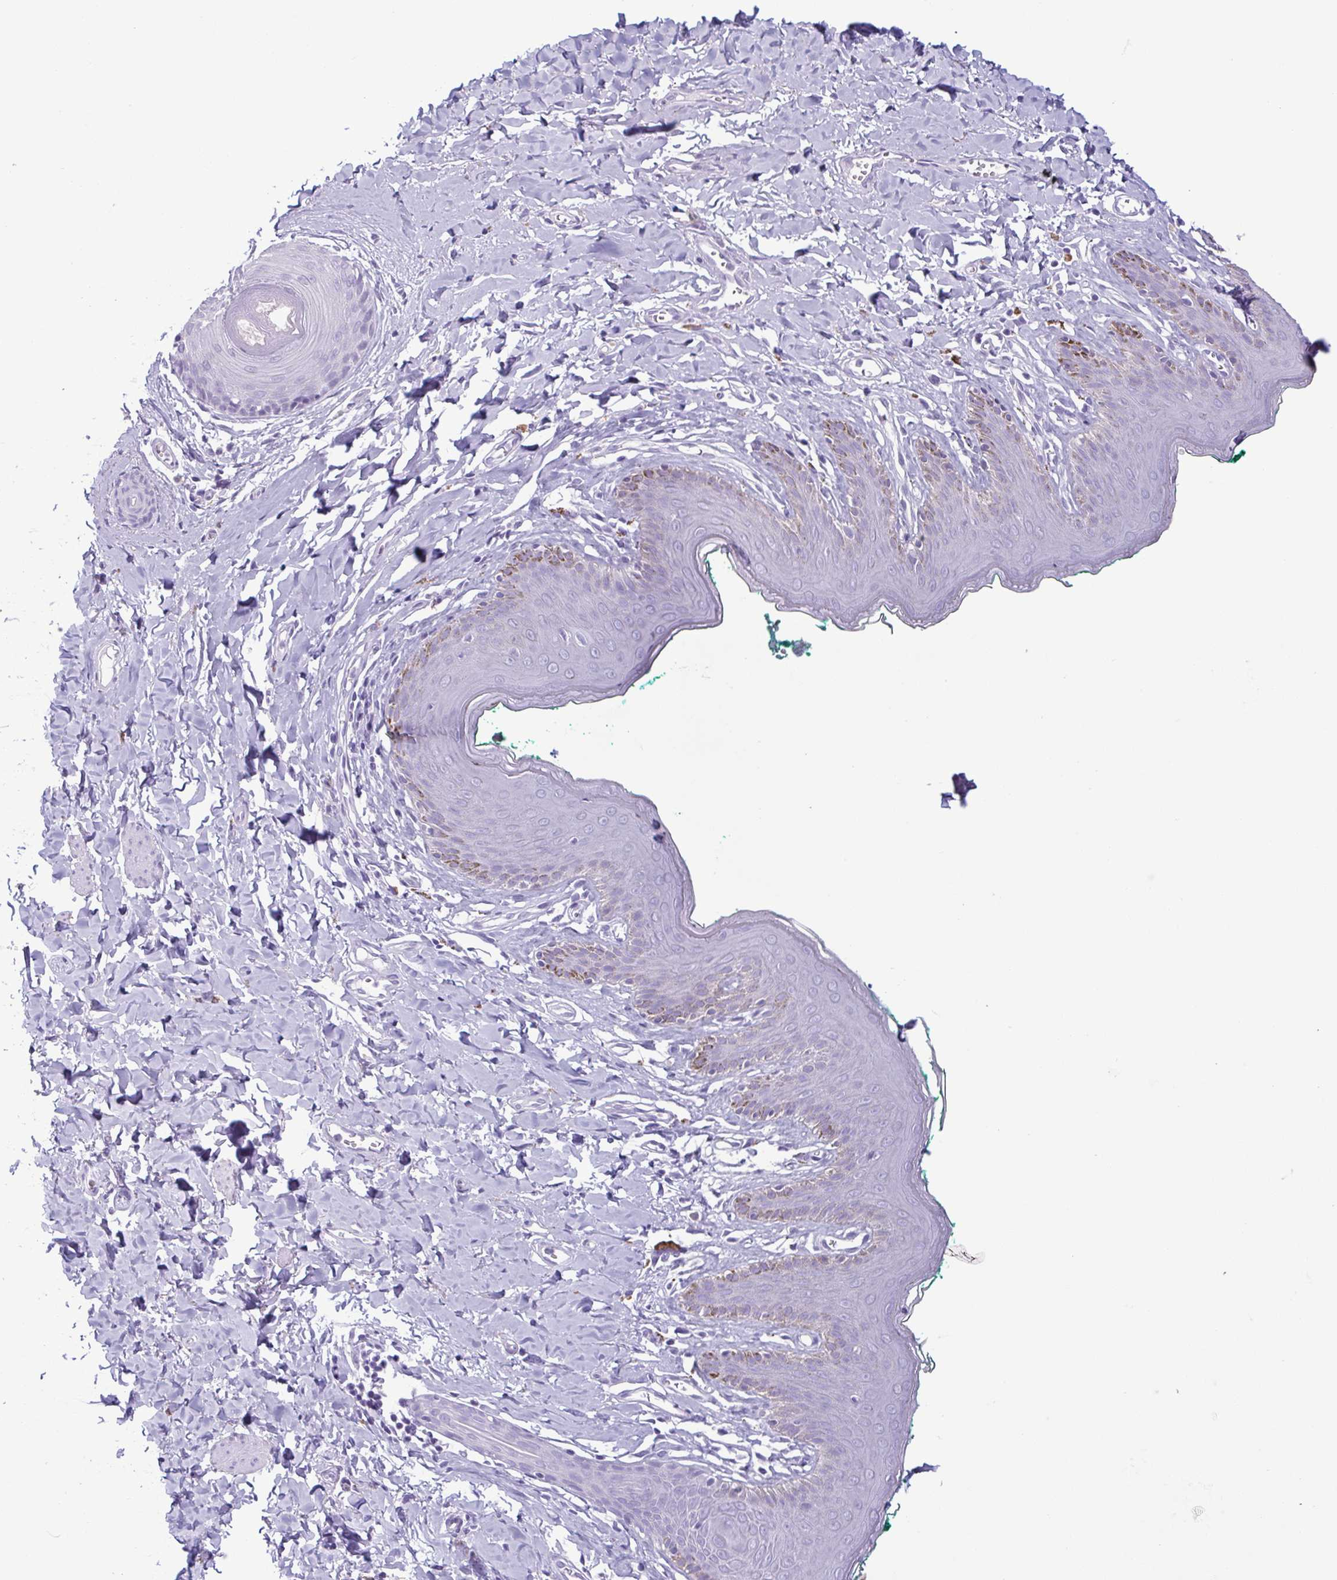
{"staining": {"intensity": "moderate", "quantity": "<25%", "location": "cytoplasmic/membranous"}, "tissue": "skin", "cell_type": "Epidermal cells", "image_type": "normal", "snomed": [{"axis": "morphology", "description": "Normal tissue, NOS"}, {"axis": "topography", "description": "Vulva"}, {"axis": "topography", "description": "Peripheral nerve tissue"}], "caption": "Moderate cytoplasmic/membranous positivity for a protein is present in approximately <25% of epidermal cells of normal skin using immunohistochemistry.", "gene": "LTF", "patient": {"sex": "female", "age": 66}}